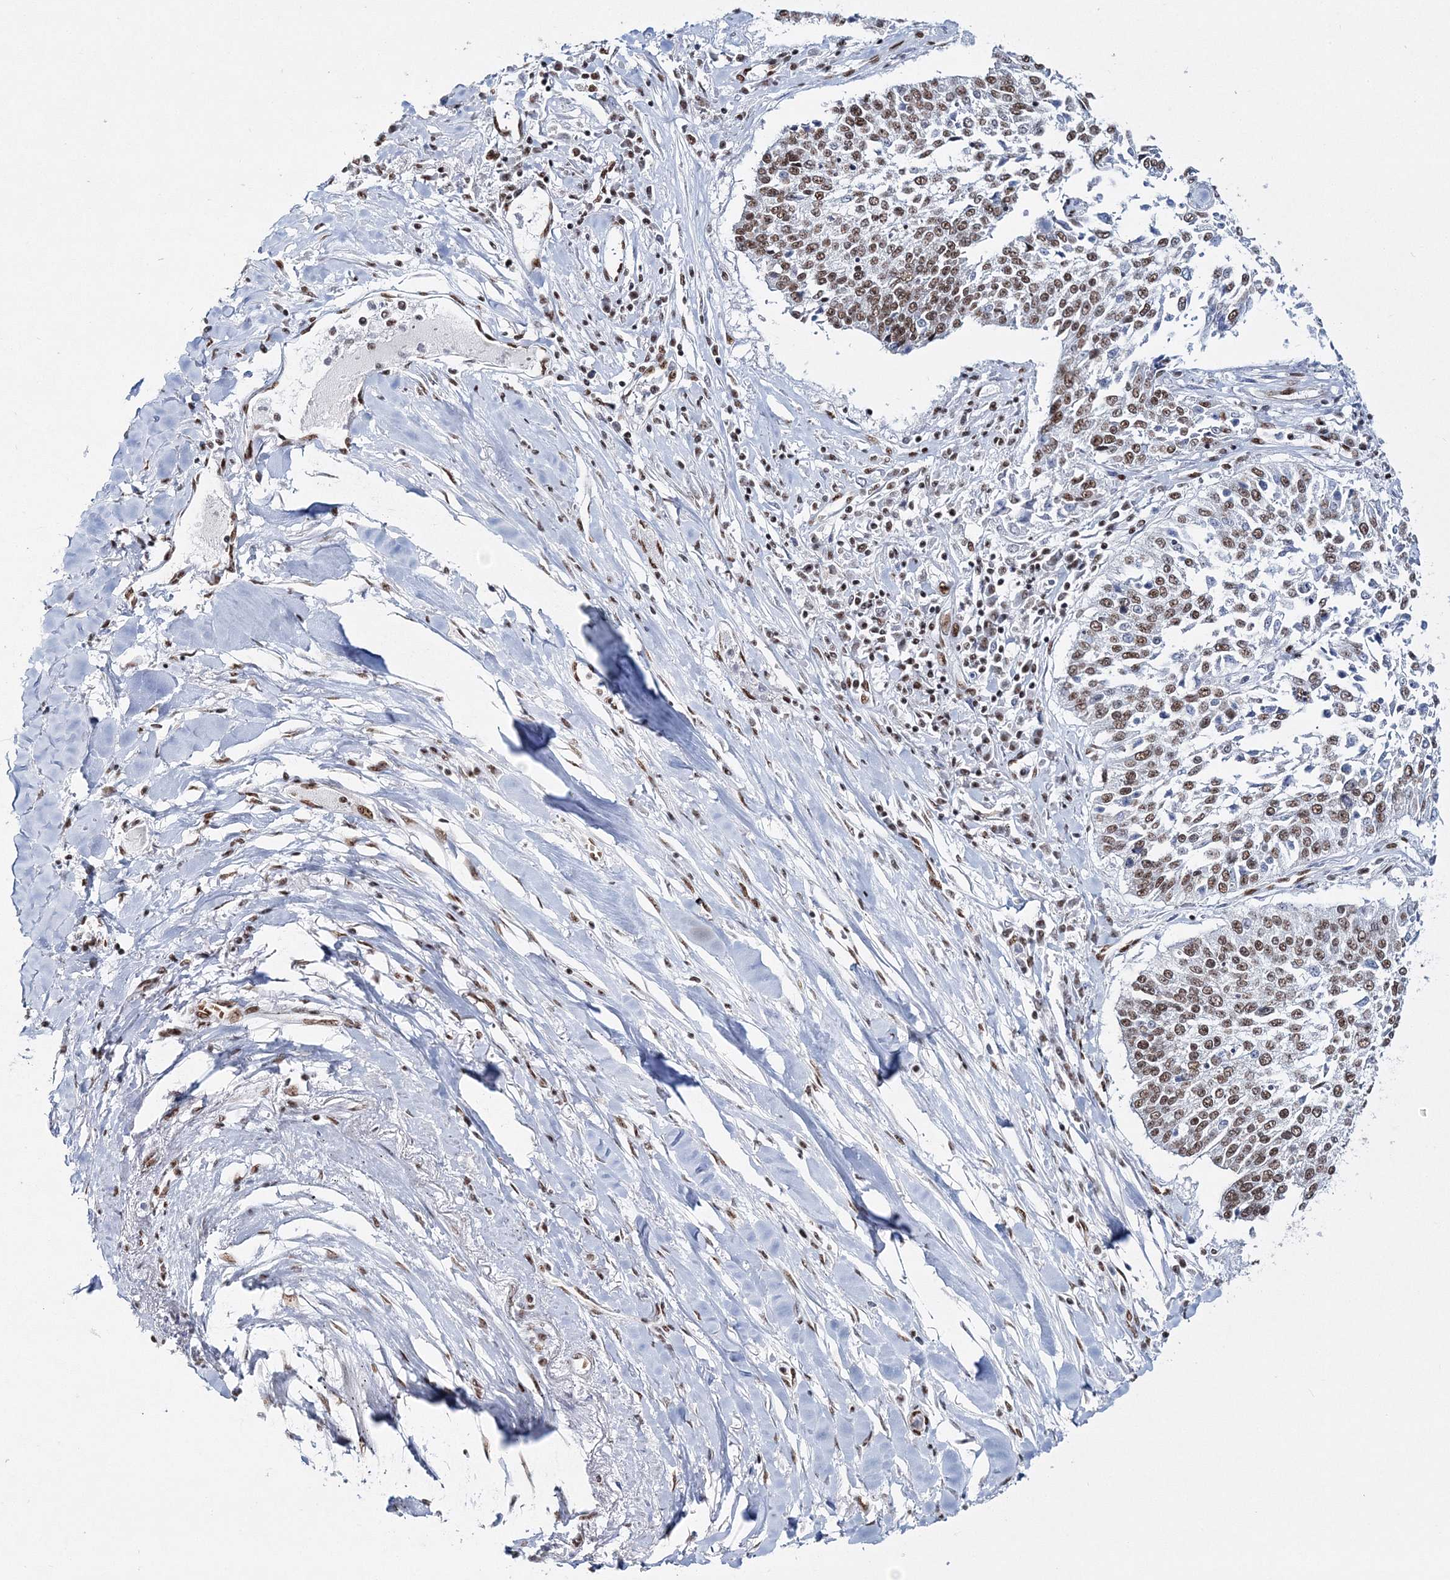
{"staining": {"intensity": "moderate", "quantity": "25%-75%", "location": "nuclear"}, "tissue": "lung cancer", "cell_type": "Tumor cells", "image_type": "cancer", "snomed": [{"axis": "morphology", "description": "Normal tissue, NOS"}, {"axis": "morphology", "description": "Squamous cell carcinoma, NOS"}, {"axis": "topography", "description": "Cartilage tissue"}, {"axis": "topography", "description": "Lung"}, {"axis": "topography", "description": "Peripheral nerve tissue"}], "caption": "Tumor cells demonstrate medium levels of moderate nuclear positivity in approximately 25%-75% of cells in lung cancer.", "gene": "QRICH1", "patient": {"sex": "female", "age": 49}}